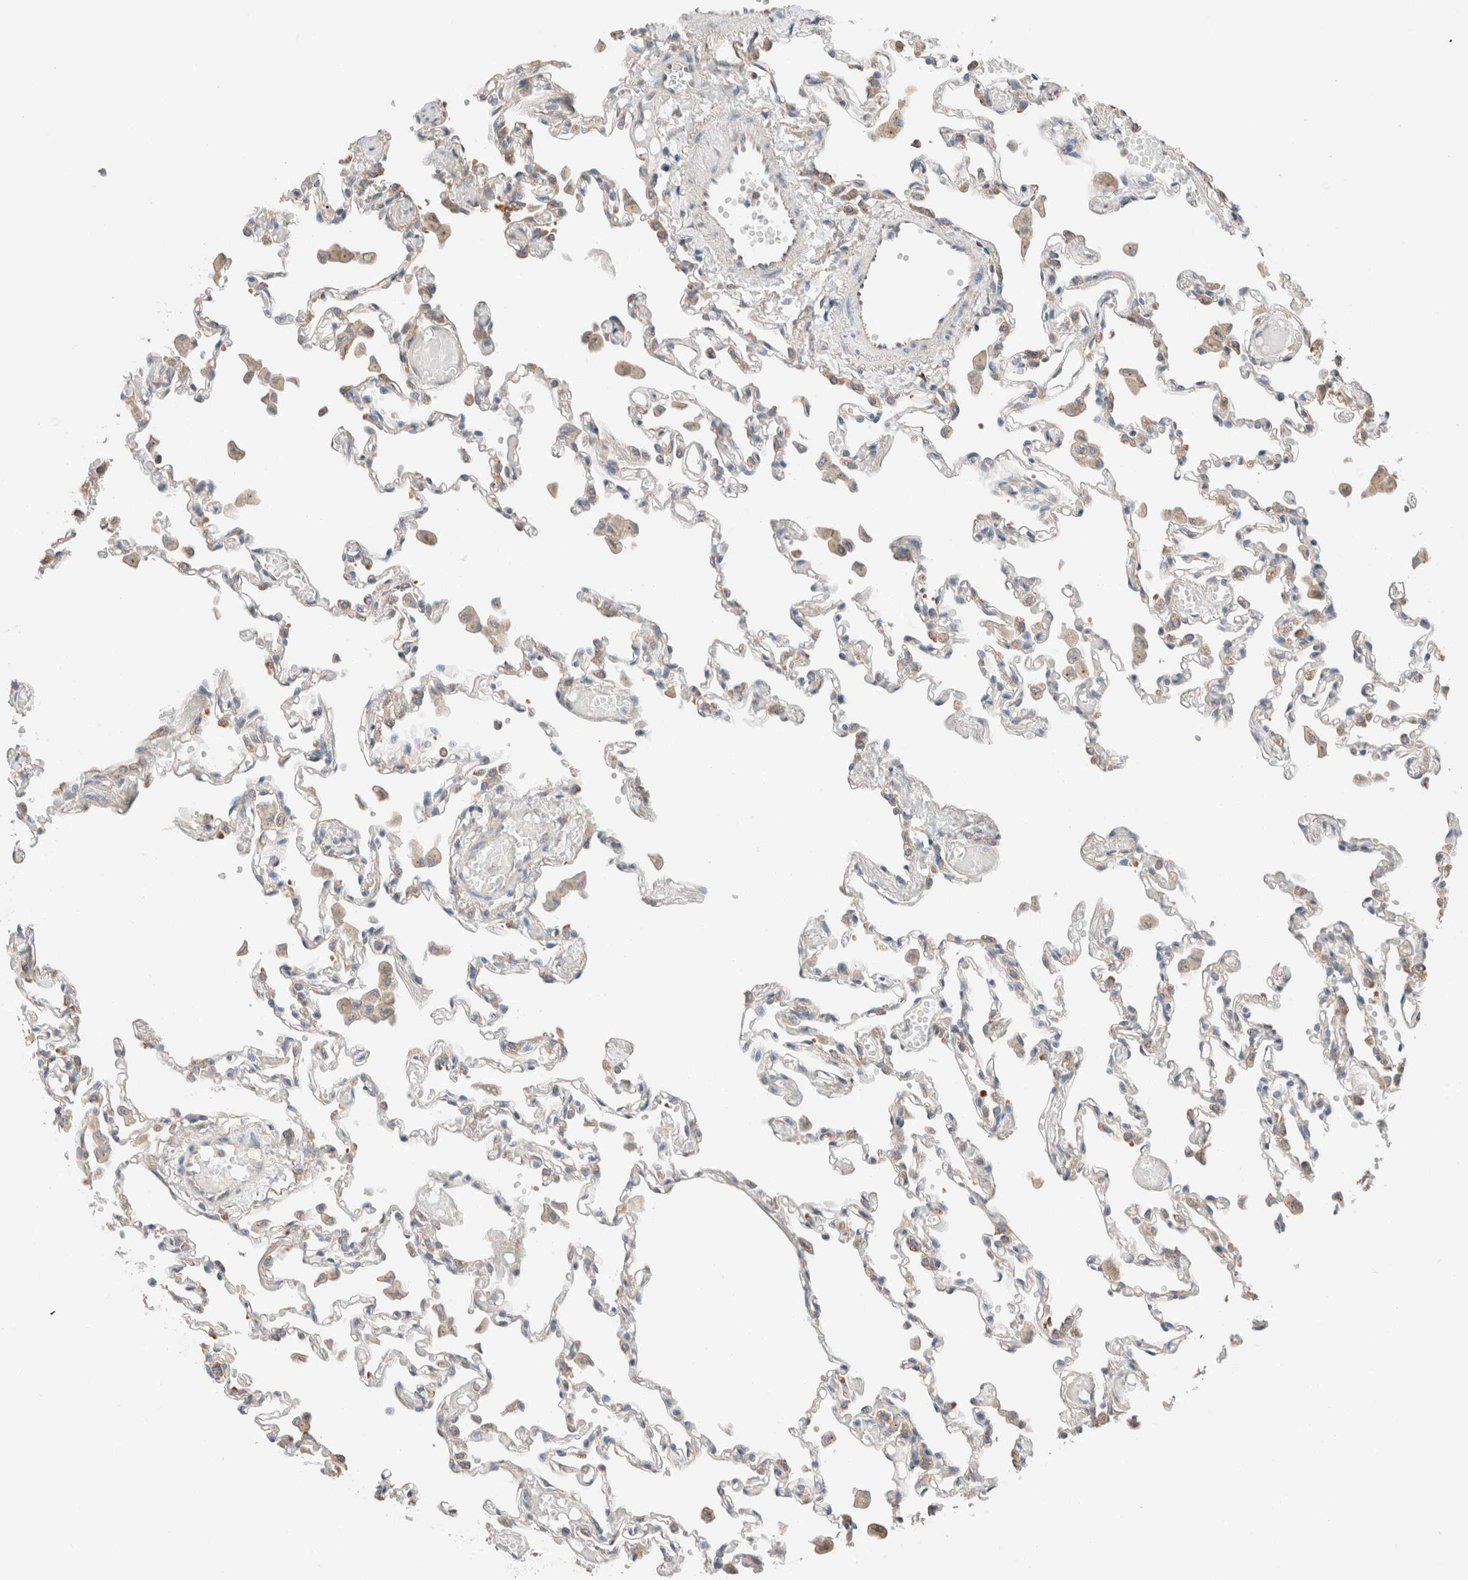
{"staining": {"intensity": "weak", "quantity": "<25%", "location": "cytoplasmic/membranous"}, "tissue": "lung", "cell_type": "Alveolar cells", "image_type": "normal", "snomed": [{"axis": "morphology", "description": "Normal tissue, NOS"}, {"axis": "topography", "description": "Bronchus"}, {"axis": "topography", "description": "Lung"}], "caption": "Immunohistochemistry (IHC) photomicrograph of unremarkable human lung stained for a protein (brown), which displays no expression in alveolar cells.", "gene": "PCM1", "patient": {"sex": "female", "age": 49}}